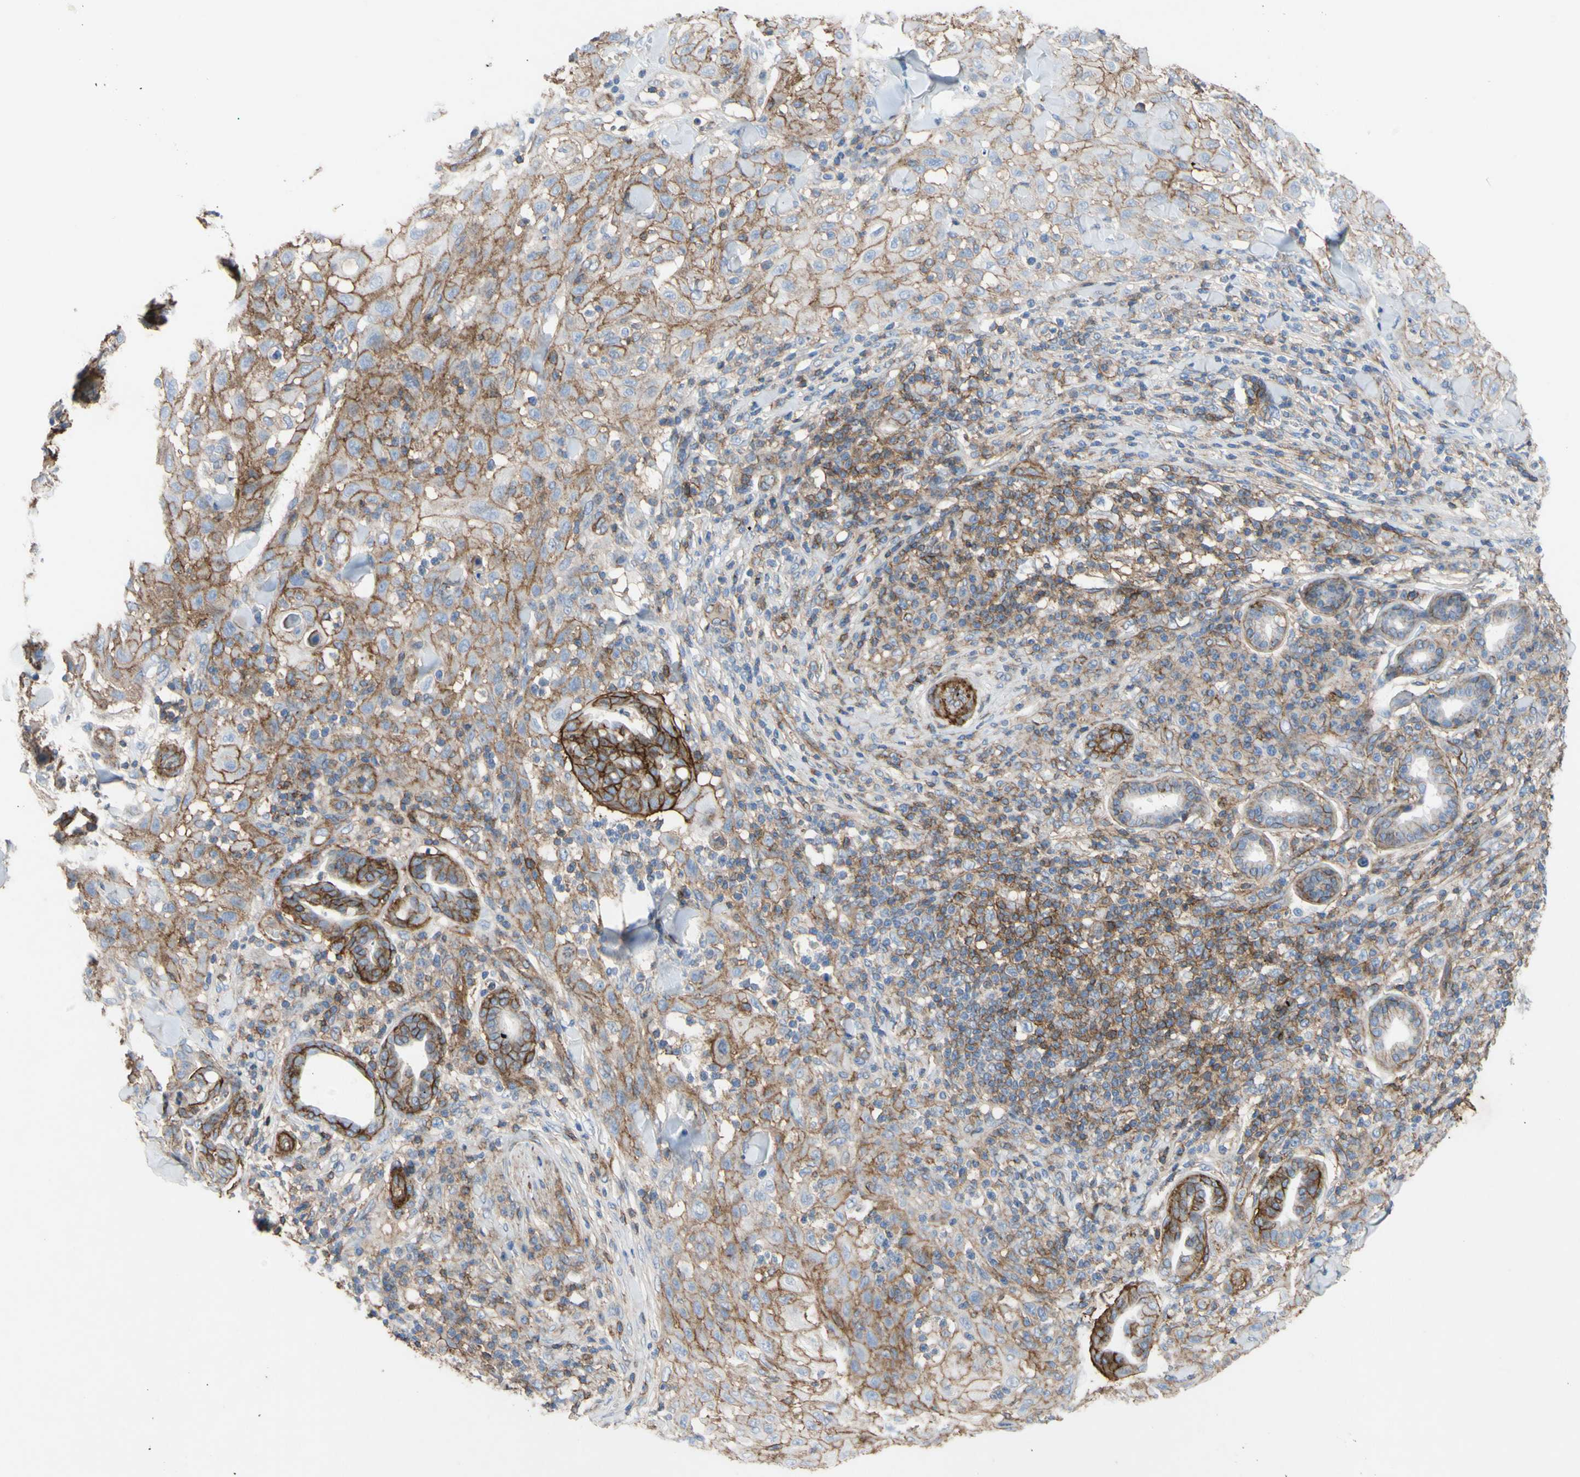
{"staining": {"intensity": "strong", "quantity": ">75%", "location": "cytoplasmic/membranous"}, "tissue": "skin cancer", "cell_type": "Tumor cells", "image_type": "cancer", "snomed": [{"axis": "morphology", "description": "Squamous cell carcinoma, NOS"}, {"axis": "topography", "description": "Skin"}], "caption": "This is an image of immunohistochemistry (IHC) staining of skin cancer, which shows strong staining in the cytoplasmic/membranous of tumor cells.", "gene": "ATP2A3", "patient": {"sex": "male", "age": 24}}